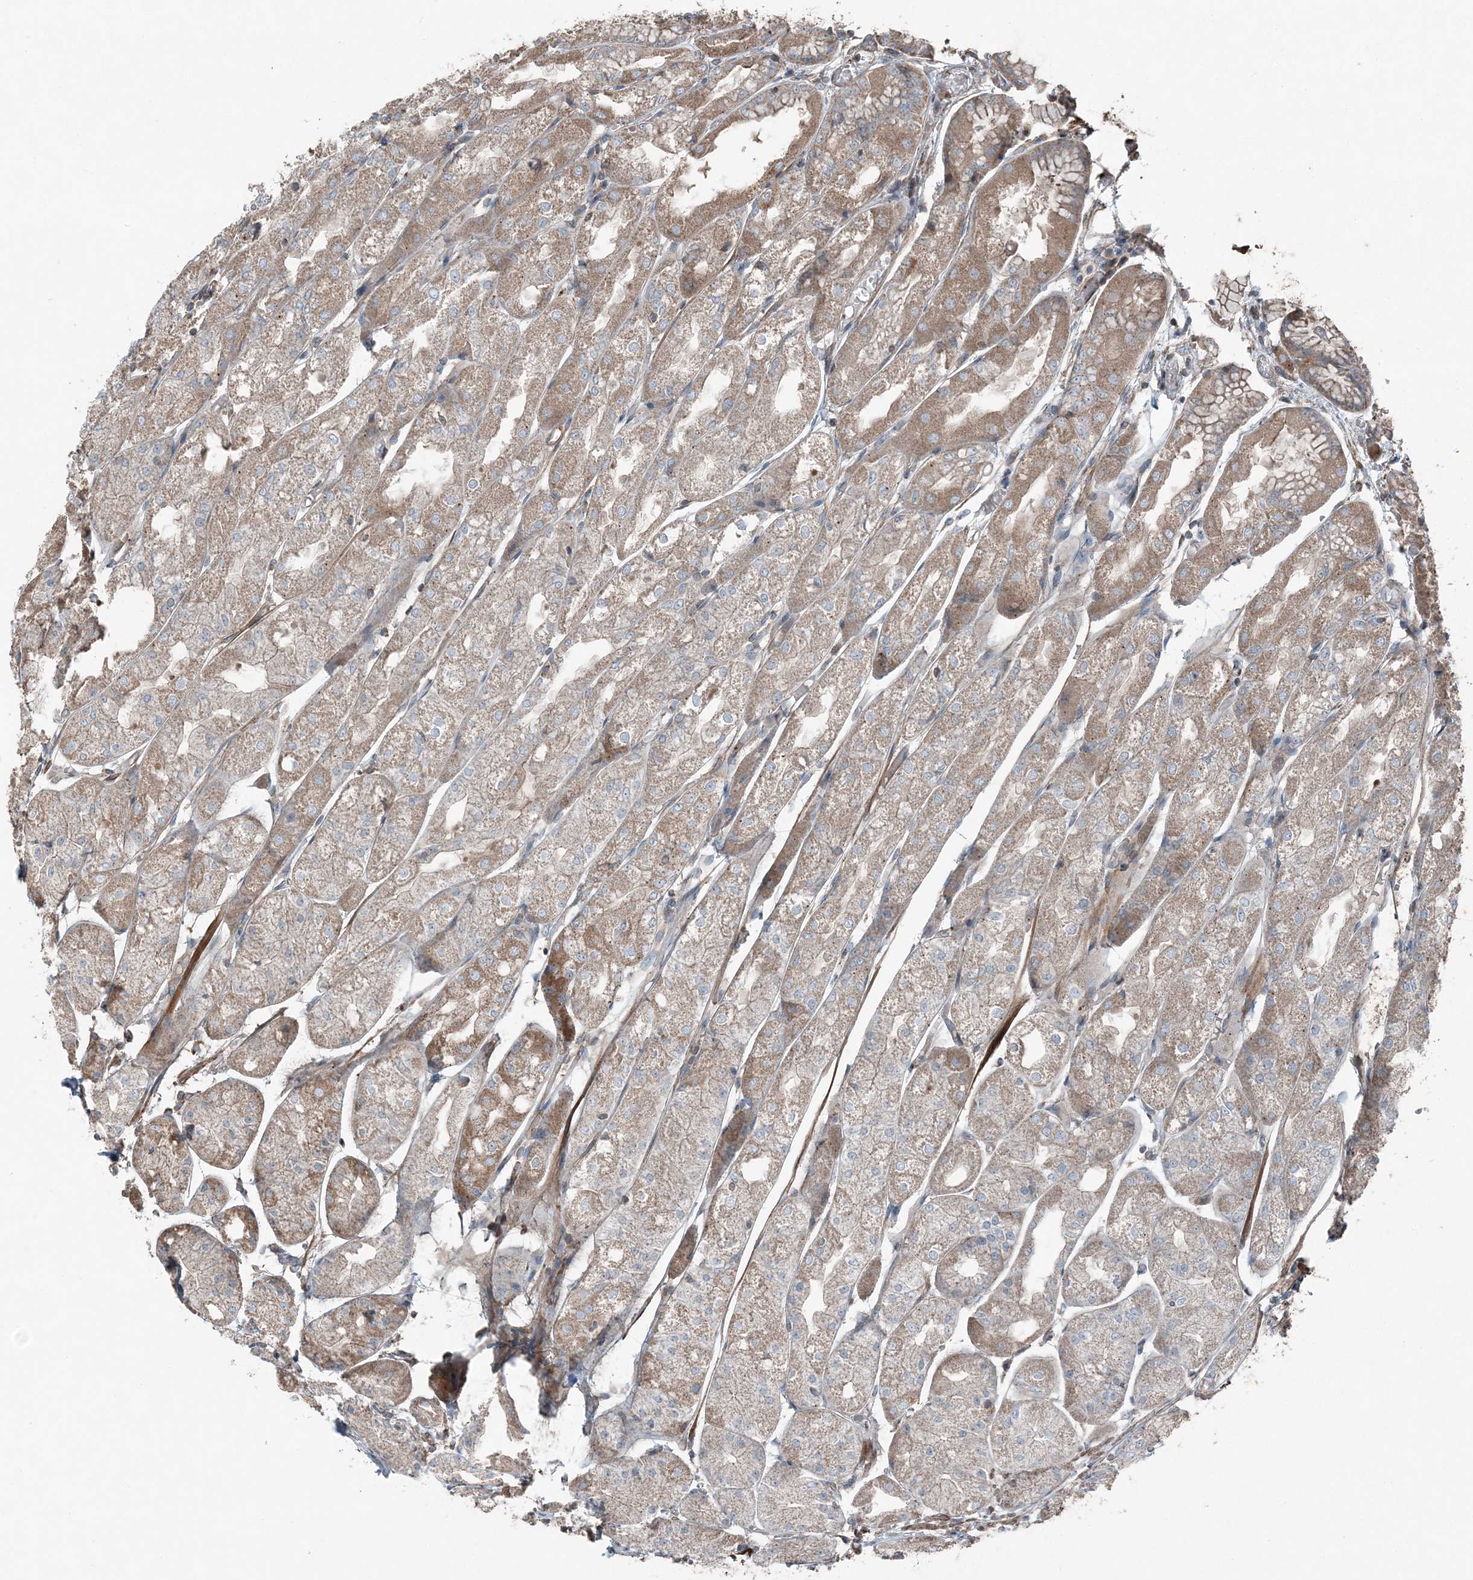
{"staining": {"intensity": "moderate", "quantity": "25%-75%", "location": "cytoplasmic/membranous"}, "tissue": "stomach", "cell_type": "Glandular cells", "image_type": "normal", "snomed": [{"axis": "morphology", "description": "Normal tissue, NOS"}, {"axis": "topography", "description": "Stomach, upper"}], "caption": "Immunohistochemical staining of unremarkable human stomach shows medium levels of moderate cytoplasmic/membranous staining in about 25%-75% of glandular cells.", "gene": "KY", "patient": {"sex": "male", "age": 72}}